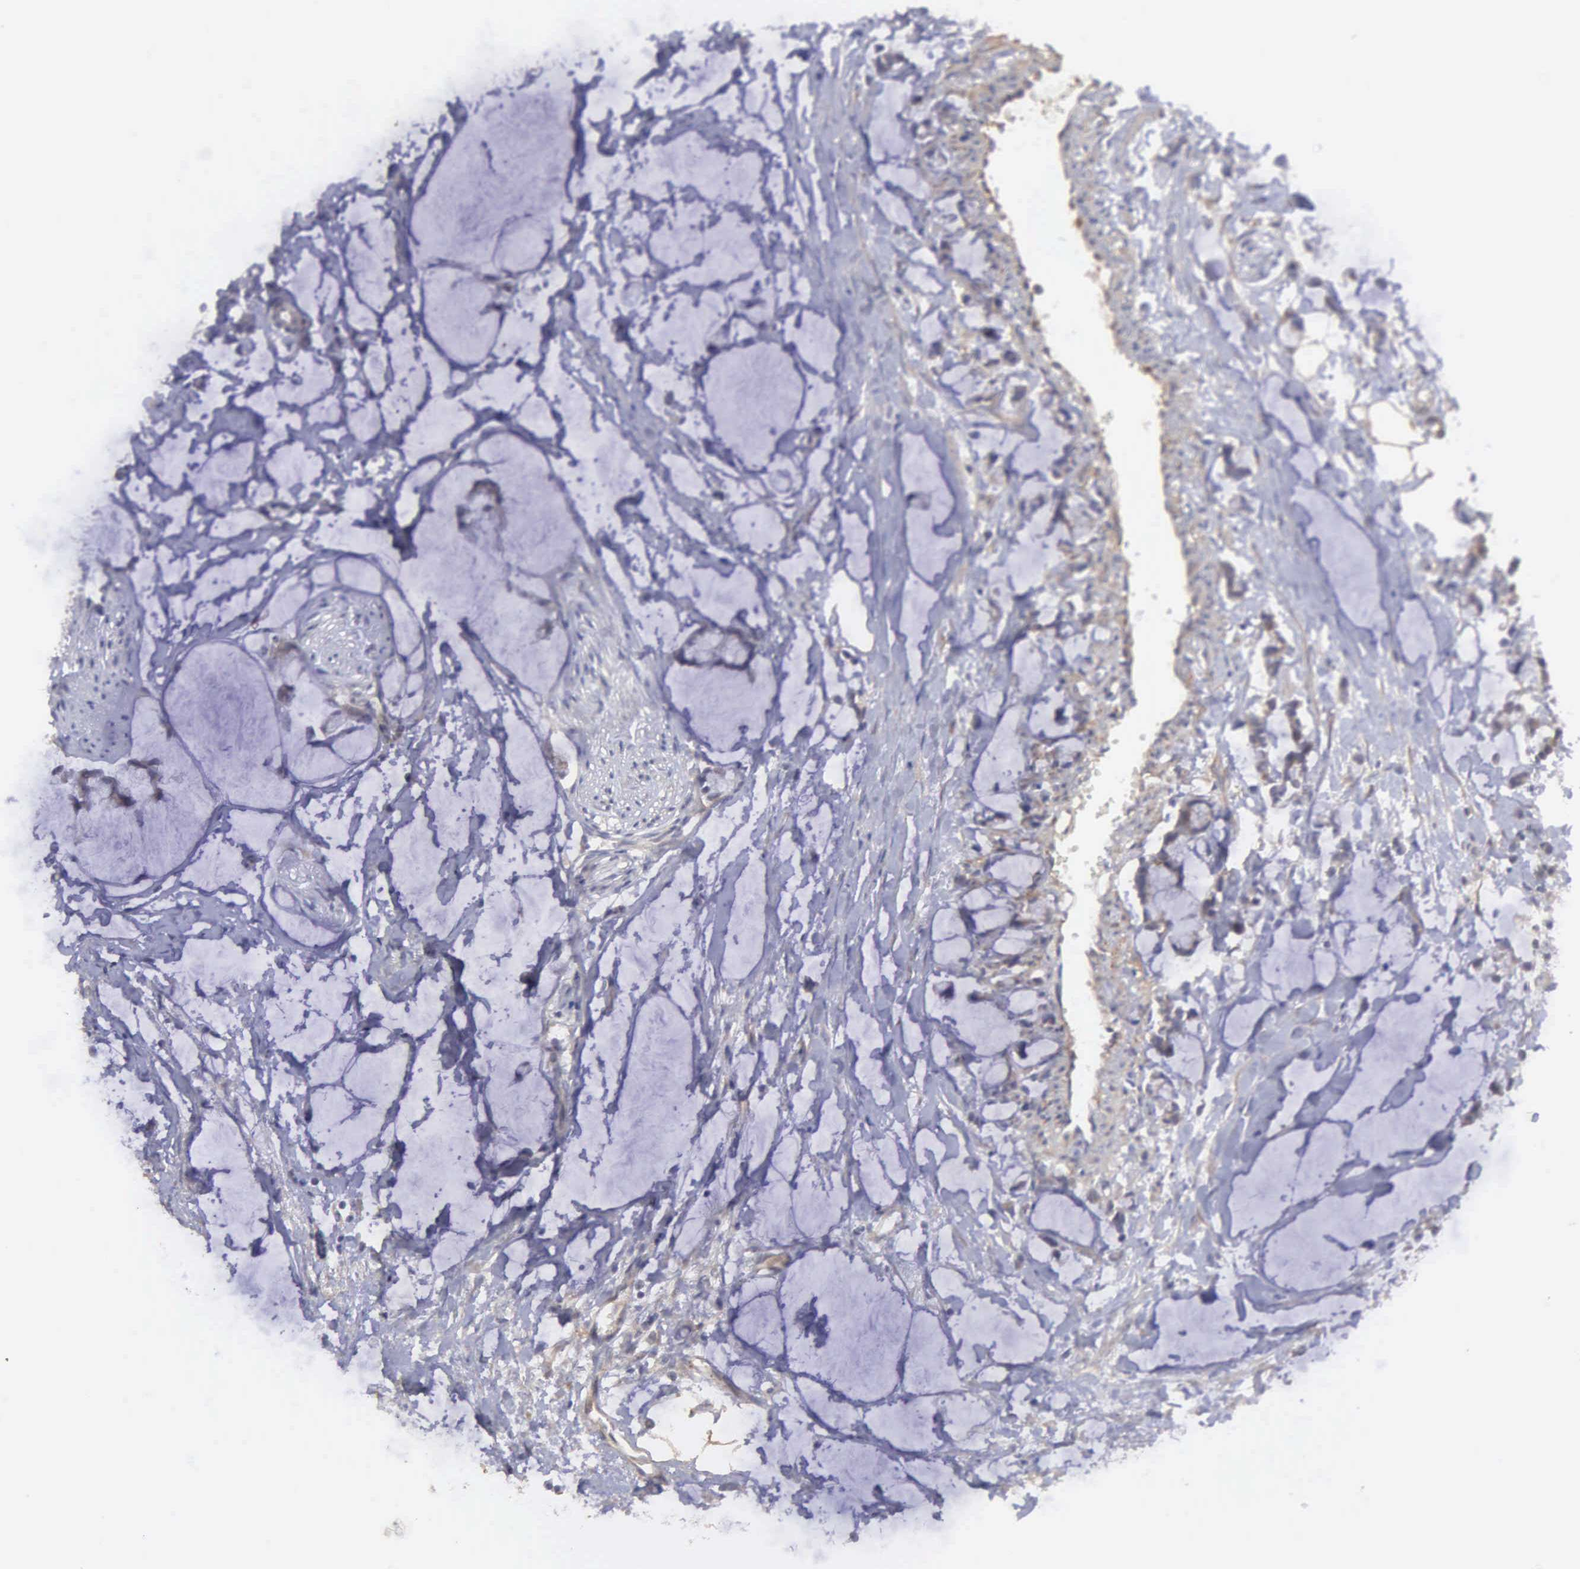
{"staining": {"intensity": "negative", "quantity": "none", "location": "none"}, "tissue": "colorectal cancer", "cell_type": "Tumor cells", "image_type": "cancer", "snomed": [{"axis": "morphology", "description": "Normal tissue, NOS"}, {"axis": "morphology", "description": "Adenocarcinoma, NOS"}, {"axis": "topography", "description": "Colon"}, {"axis": "topography", "description": "Peripheral nerve tissue"}], "caption": "This is a histopathology image of IHC staining of colorectal cancer (adenocarcinoma), which shows no expression in tumor cells.", "gene": "RTL10", "patient": {"sex": "male", "age": 14}}